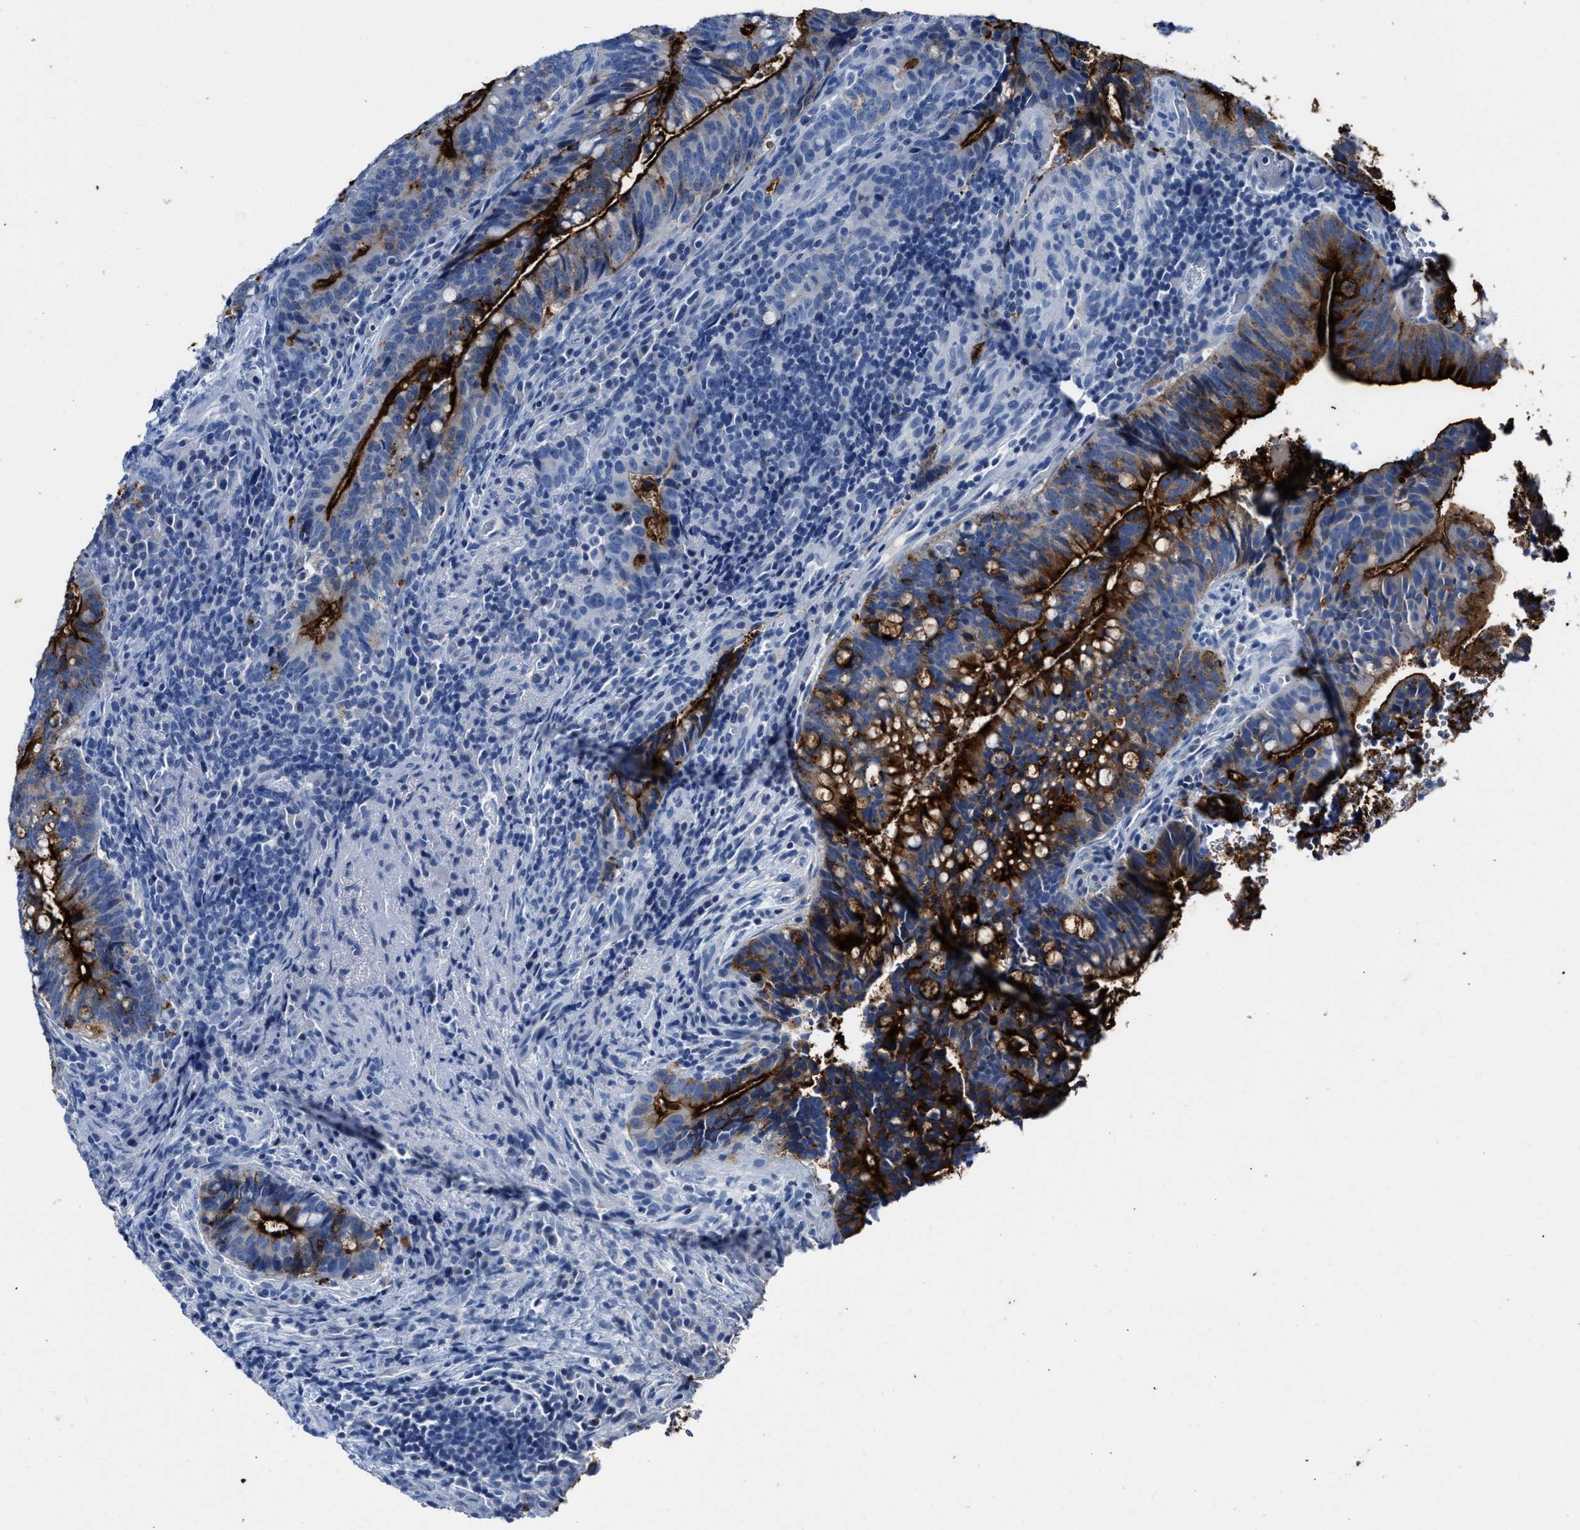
{"staining": {"intensity": "strong", "quantity": ">75%", "location": "cytoplasmic/membranous"}, "tissue": "colorectal cancer", "cell_type": "Tumor cells", "image_type": "cancer", "snomed": [{"axis": "morphology", "description": "Adenocarcinoma, NOS"}, {"axis": "topography", "description": "Colon"}], "caption": "Protein expression by immunohistochemistry demonstrates strong cytoplasmic/membranous positivity in approximately >75% of tumor cells in colorectal cancer (adenocarcinoma). (brown staining indicates protein expression, while blue staining denotes nuclei).", "gene": "CEACAM5", "patient": {"sex": "female", "age": 66}}